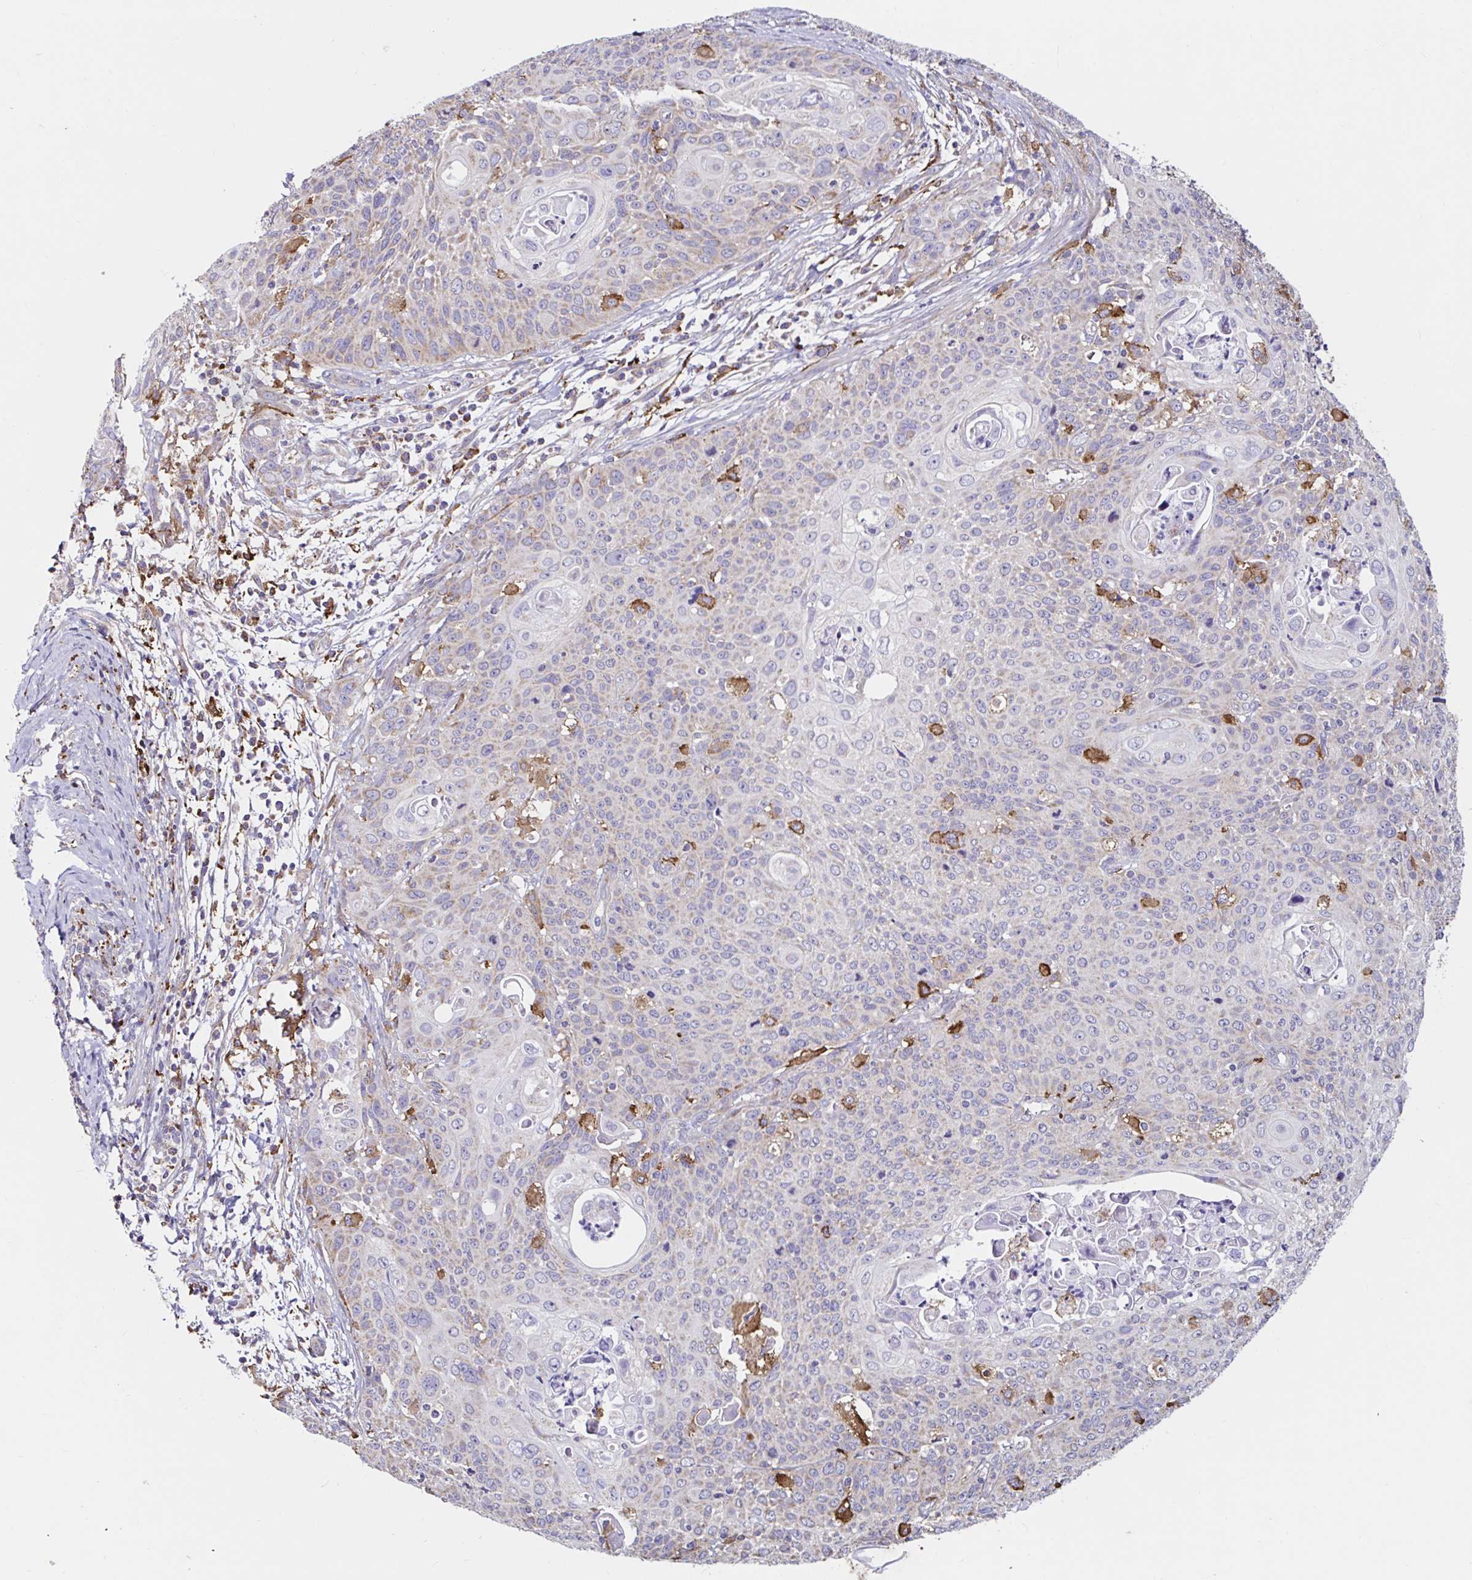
{"staining": {"intensity": "moderate", "quantity": "<25%", "location": "cytoplasmic/membranous"}, "tissue": "cervical cancer", "cell_type": "Tumor cells", "image_type": "cancer", "snomed": [{"axis": "morphology", "description": "Squamous cell carcinoma, NOS"}, {"axis": "topography", "description": "Cervix"}], "caption": "Tumor cells display low levels of moderate cytoplasmic/membranous expression in approximately <25% of cells in human cervical cancer (squamous cell carcinoma).", "gene": "MSR1", "patient": {"sex": "female", "age": 65}}